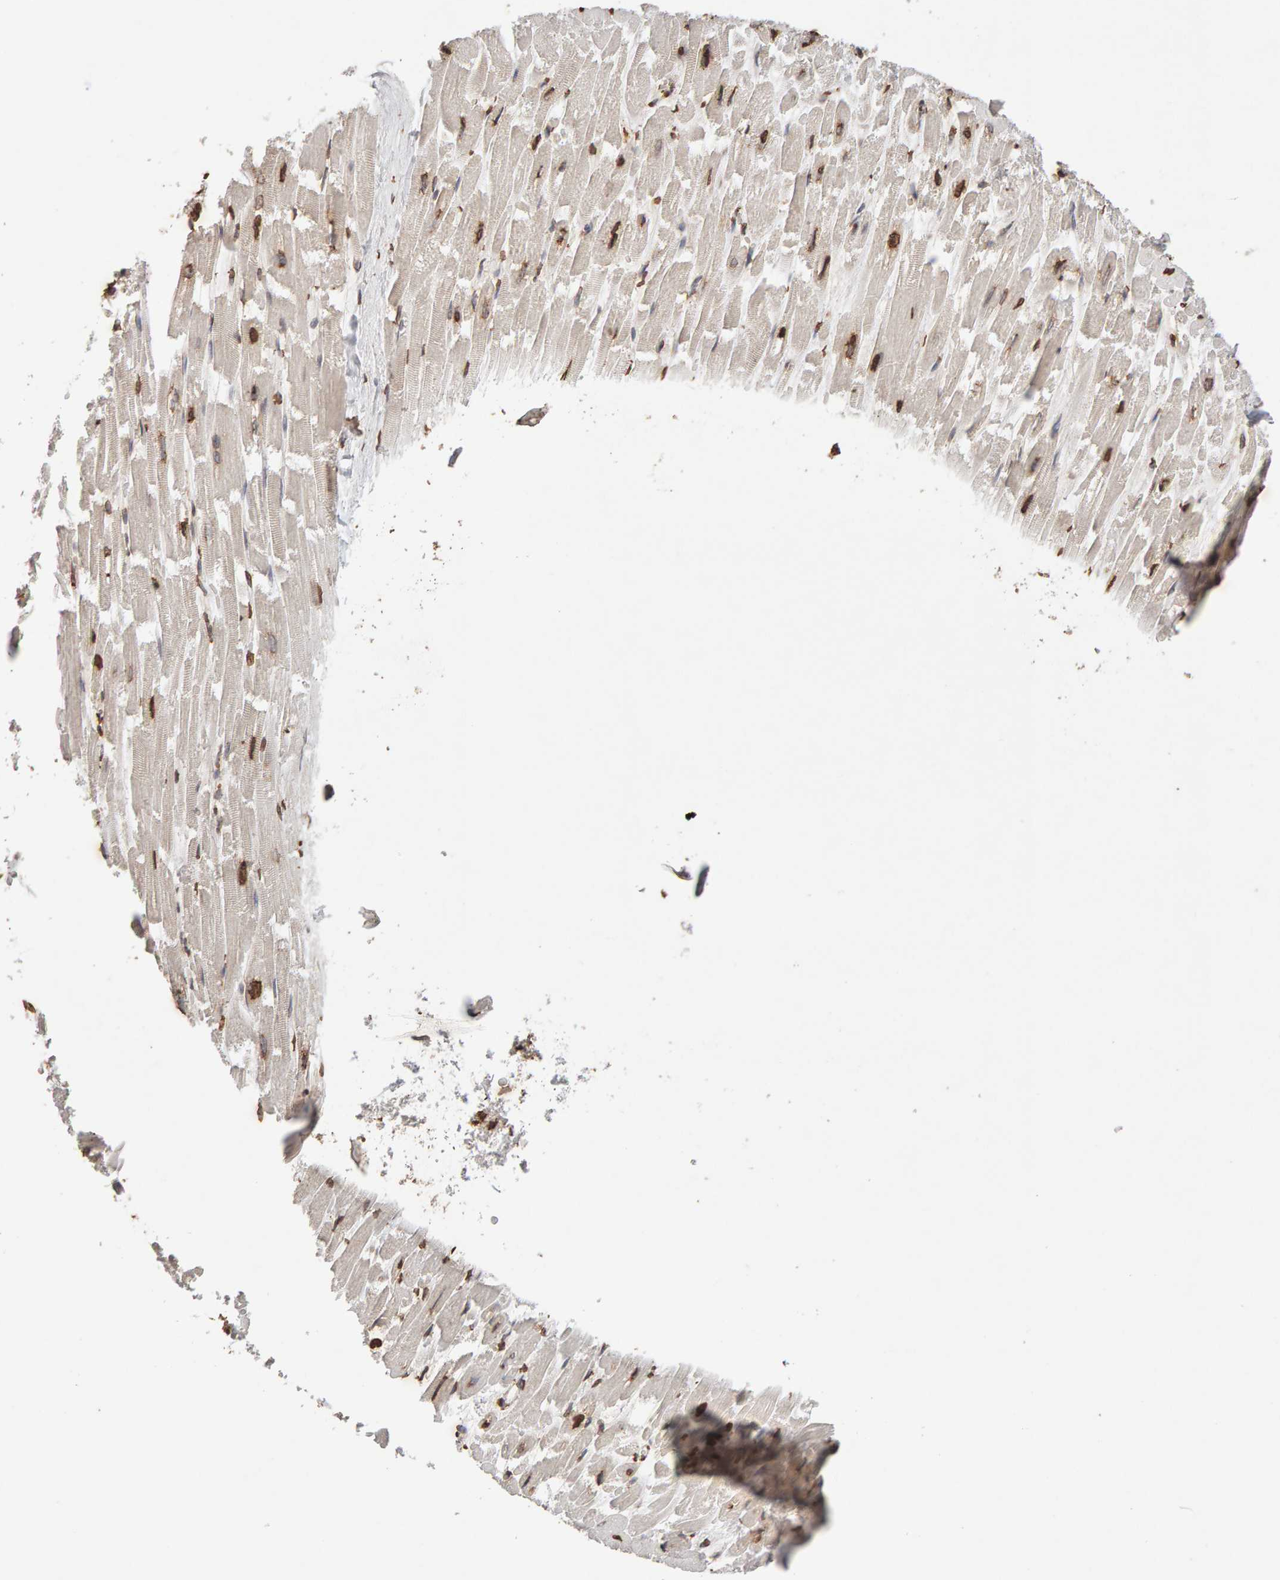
{"staining": {"intensity": "moderate", "quantity": ">75%", "location": "nuclear"}, "tissue": "heart muscle", "cell_type": "Cardiomyocytes", "image_type": "normal", "snomed": [{"axis": "morphology", "description": "Normal tissue, NOS"}, {"axis": "topography", "description": "Heart"}], "caption": "IHC histopathology image of unremarkable heart muscle: heart muscle stained using immunohistochemistry reveals medium levels of moderate protein expression localized specifically in the nuclear of cardiomyocytes, appearing as a nuclear brown color.", "gene": "DNAJB5", "patient": {"sex": "male", "age": 54}}